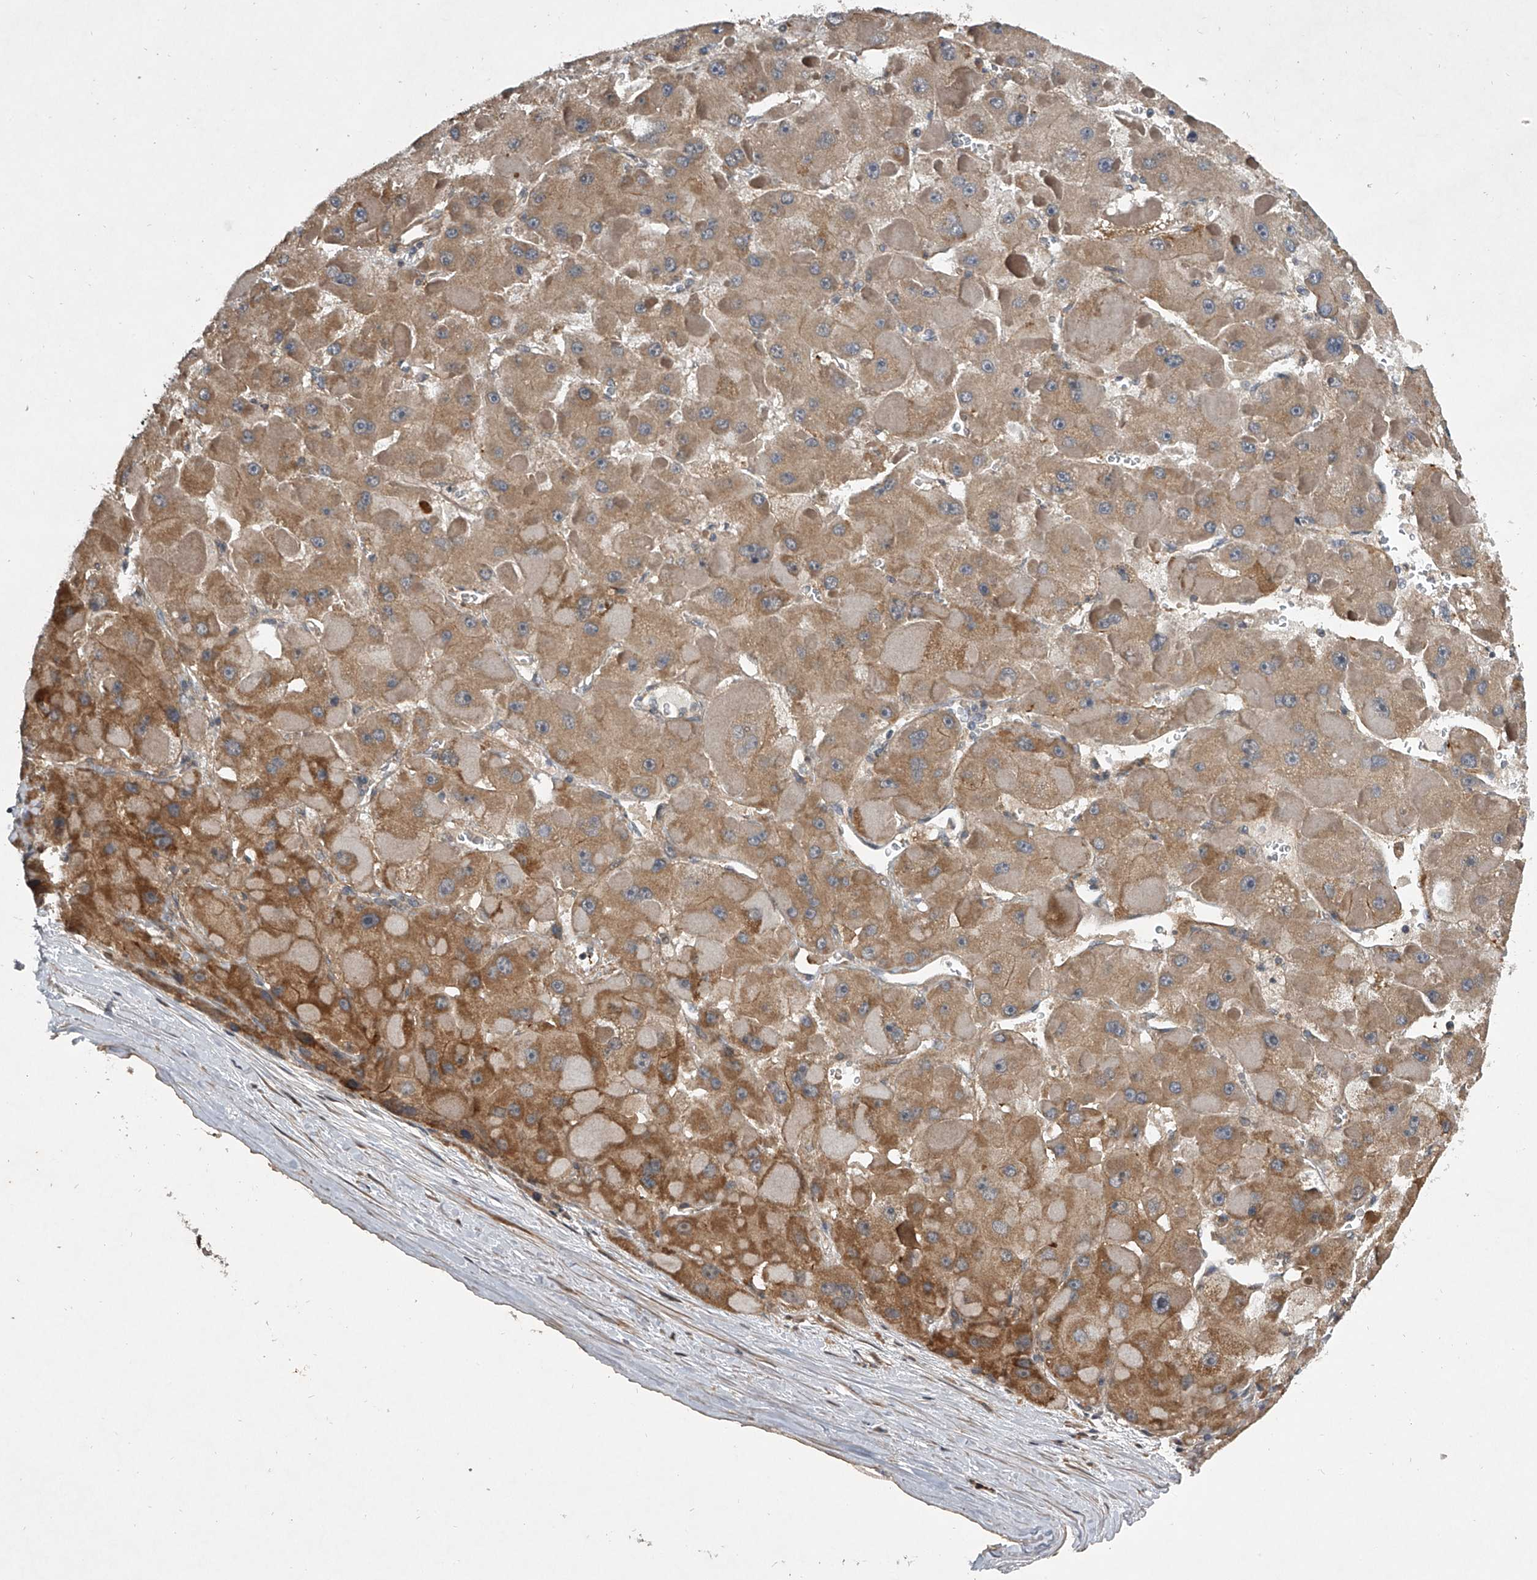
{"staining": {"intensity": "moderate", "quantity": "<25%", "location": "cytoplasmic/membranous"}, "tissue": "liver cancer", "cell_type": "Tumor cells", "image_type": "cancer", "snomed": [{"axis": "morphology", "description": "Carcinoma, Hepatocellular, NOS"}, {"axis": "topography", "description": "Liver"}], "caption": "DAB (3,3'-diaminobenzidine) immunohistochemical staining of liver cancer demonstrates moderate cytoplasmic/membranous protein expression in approximately <25% of tumor cells.", "gene": "NFS1", "patient": {"sex": "female", "age": 73}}